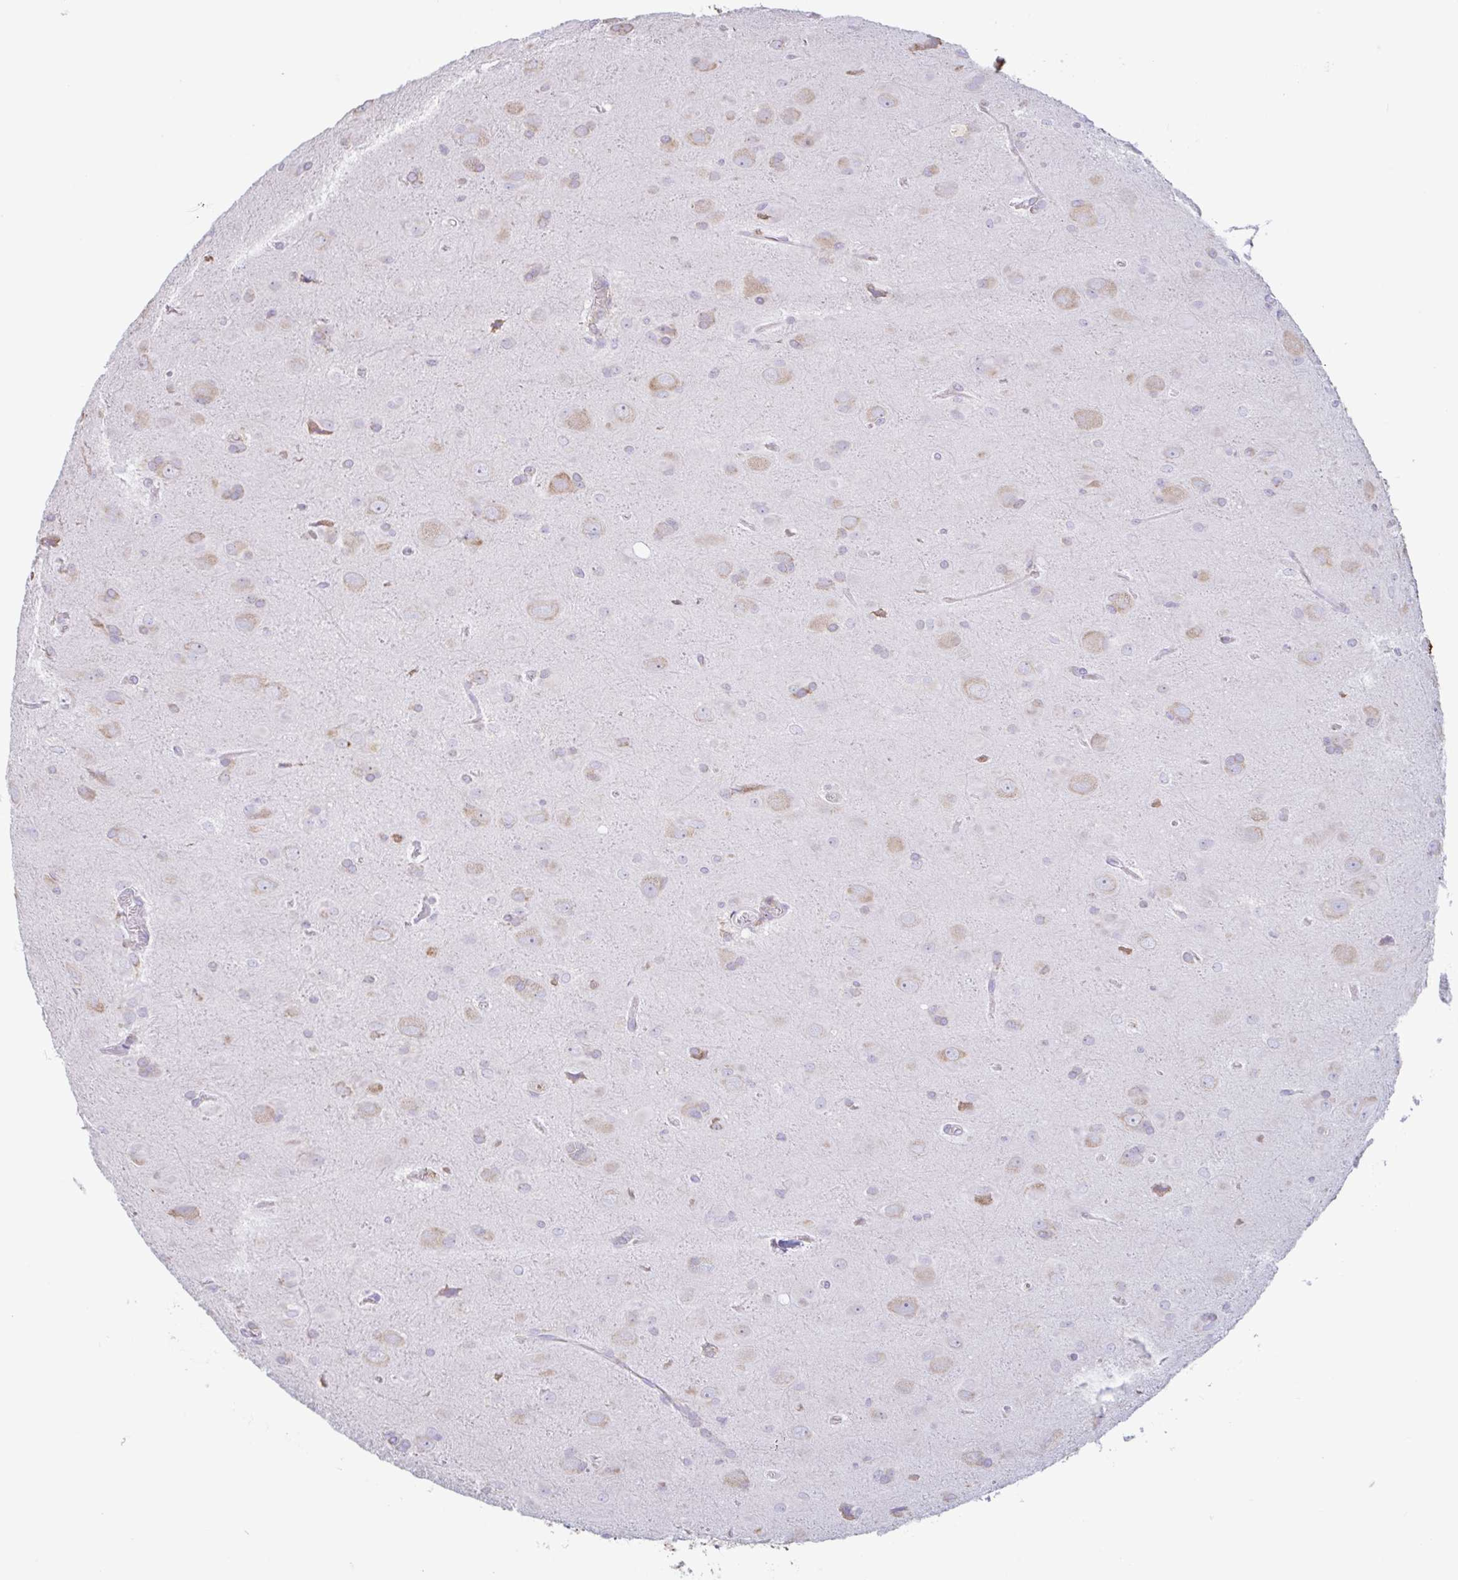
{"staining": {"intensity": "weak", "quantity": ">75%", "location": "cytoplasmic/membranous"}, "tissue": "glioma", "cell_type": "Tumor cells", "image_type": "cancer", "snomed": [{"axis": "morphology", "description": "Glioma, malignant, Low grade"}, {"axis": "topography", "description": "Brain"}], "caption": "Malignant low-grade glioma stained for a protein (brown) exhibits weak cytoplasmic/membranous positive positivity in approximately >75% of tumor cells.", "gene": "DOK4", "patient": {"sex": "male", "age": 58}}